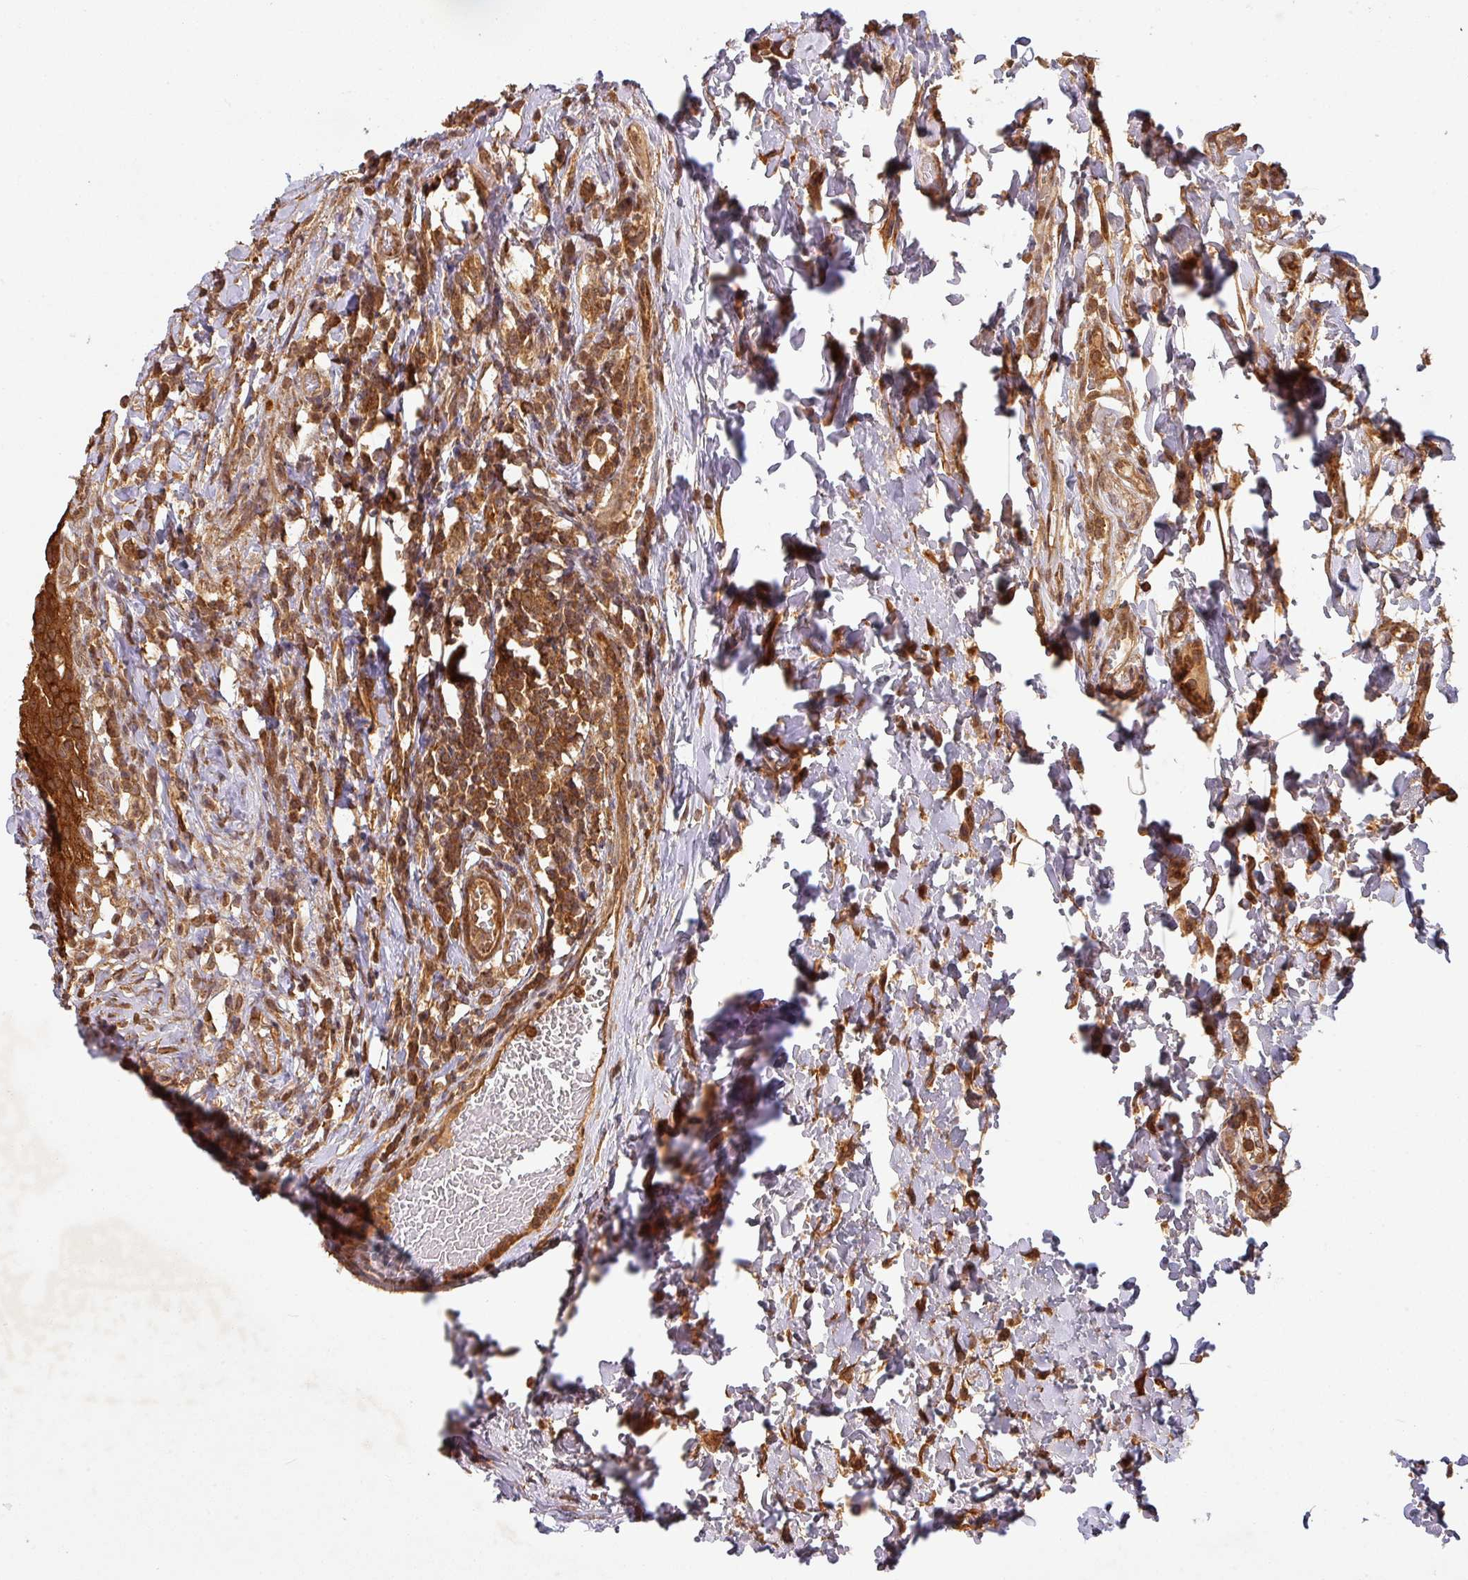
{"staining": {"intensity": "strong", "quantity": ">75%", "location": "cytoplasmic/membranous,nuclear"}, "tissue": "urinary bladder", "cell_type": "Urothelial cells", "image_type": "normal", "snomed": [{"axis": "morphology", "description": "Normal tissue, NOS"}, {"axis": "morphology", "description": "Inflammation, NOS"}, {"axis": "topography", "description": "Urinary bladder"}], "caption": "Protein analysis of benign urinary bladder displays strong cytoplasmic/membranous,nuclear positivity in approximately >75% of urothelial cells. The staining is performed using DAB (3,3'-diaminobenzidine) brown chromogen to label protein expression. The nuclei are counter-stained blue using hematoxylin.", "gene": "ZNF322", "patient": {"sex": "male", "age": 64}}